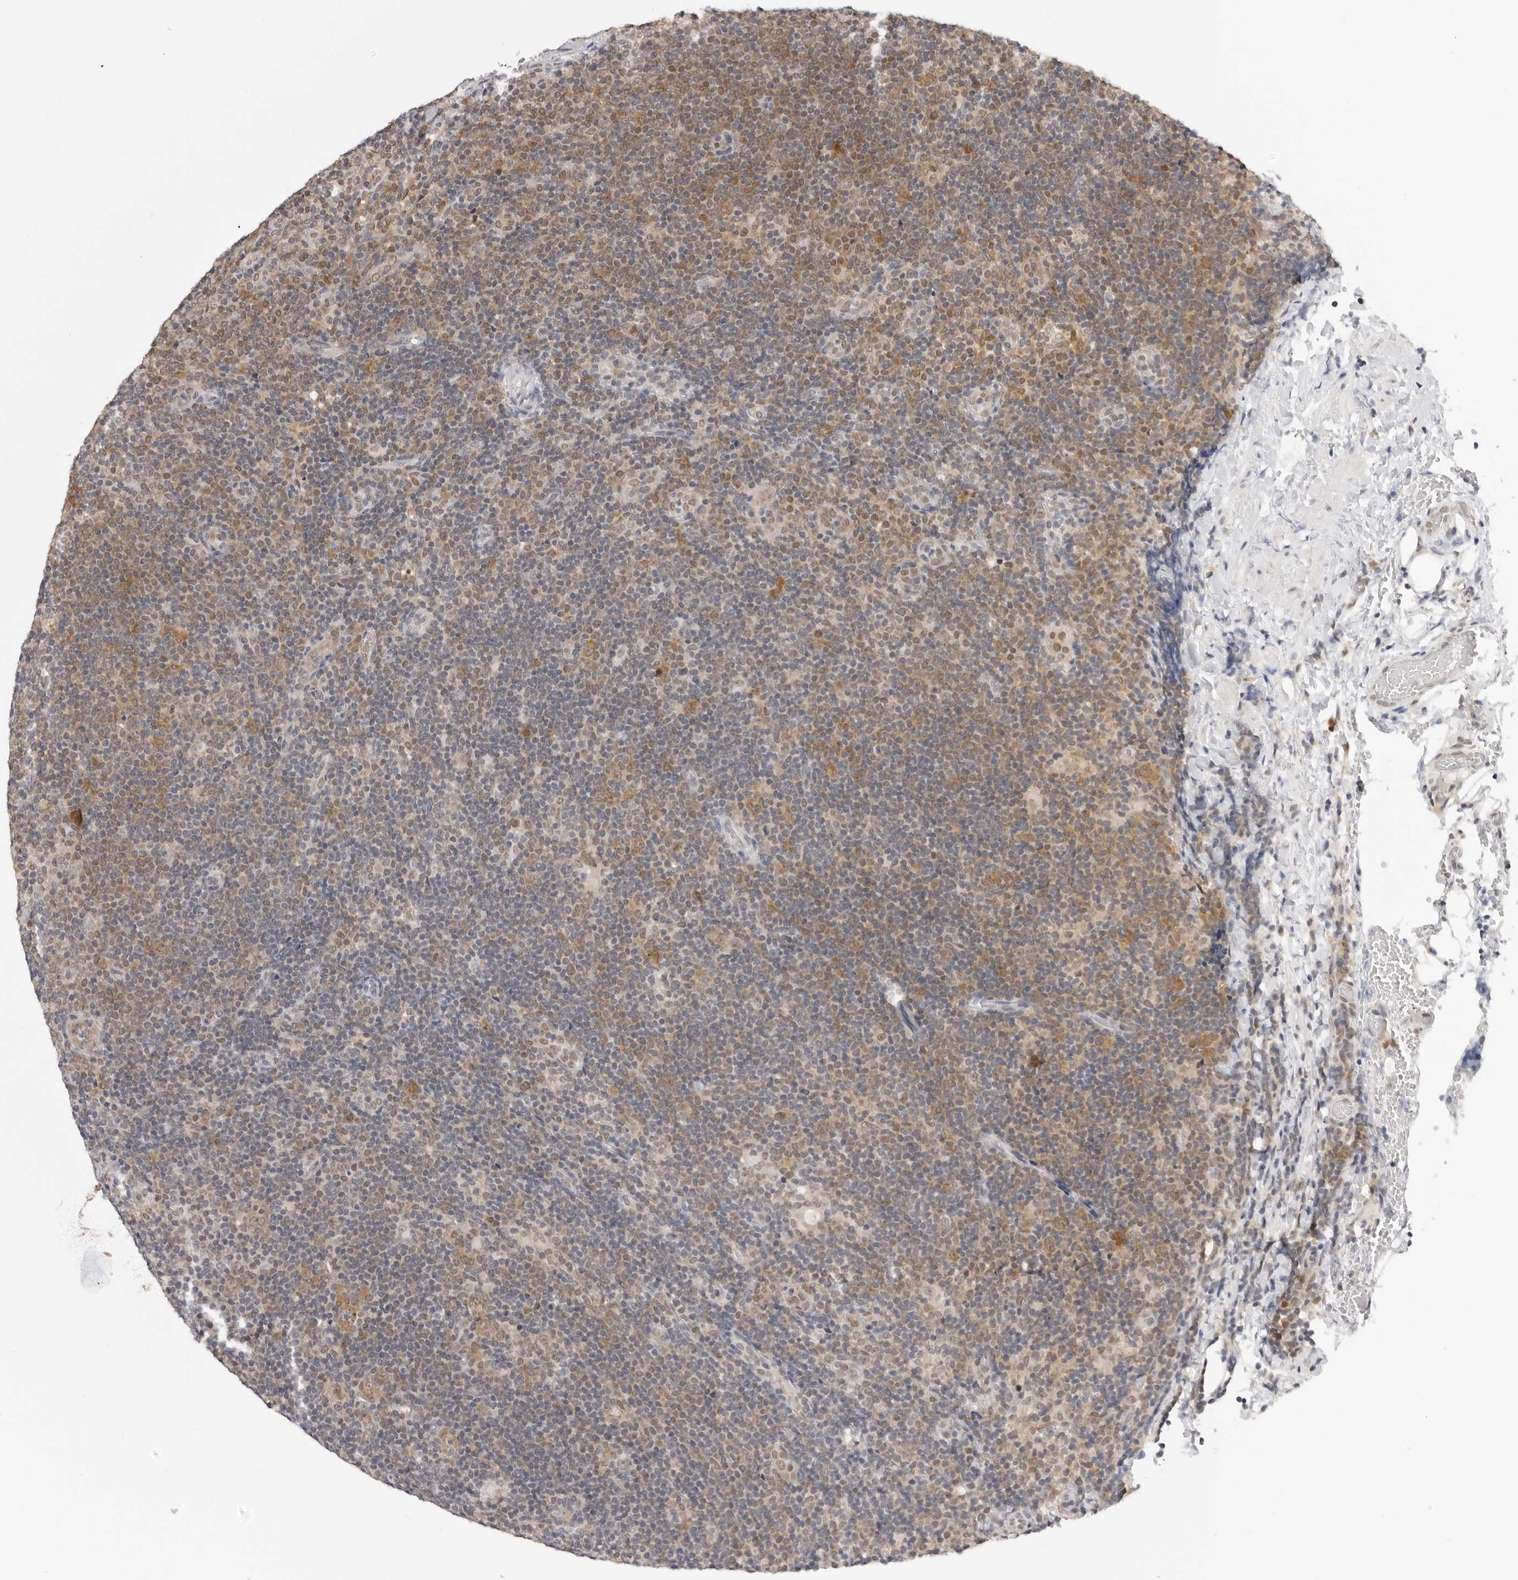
{"staining": {"intensity": "moderate", "quantity": "25%-75%", "location": "cytoplasmic/membranous"}, "tissue": "lymphoma", "cell_type": "Tumor cells", "image_type": "cancer", "snomed": [{"axis": "morphology", "description": "Hodgkin's disease, NOS"}, {"axis": "topography", "description": "Lymph node"}], "caption": "This micrograph reveals IHC staining of human lymphoma, with medium moderate cytoplasmic/membranous staining in about 25%-75% of tumor cells.", "gene": "WDR77", "patient": {"sex": "female", "age": 57}}